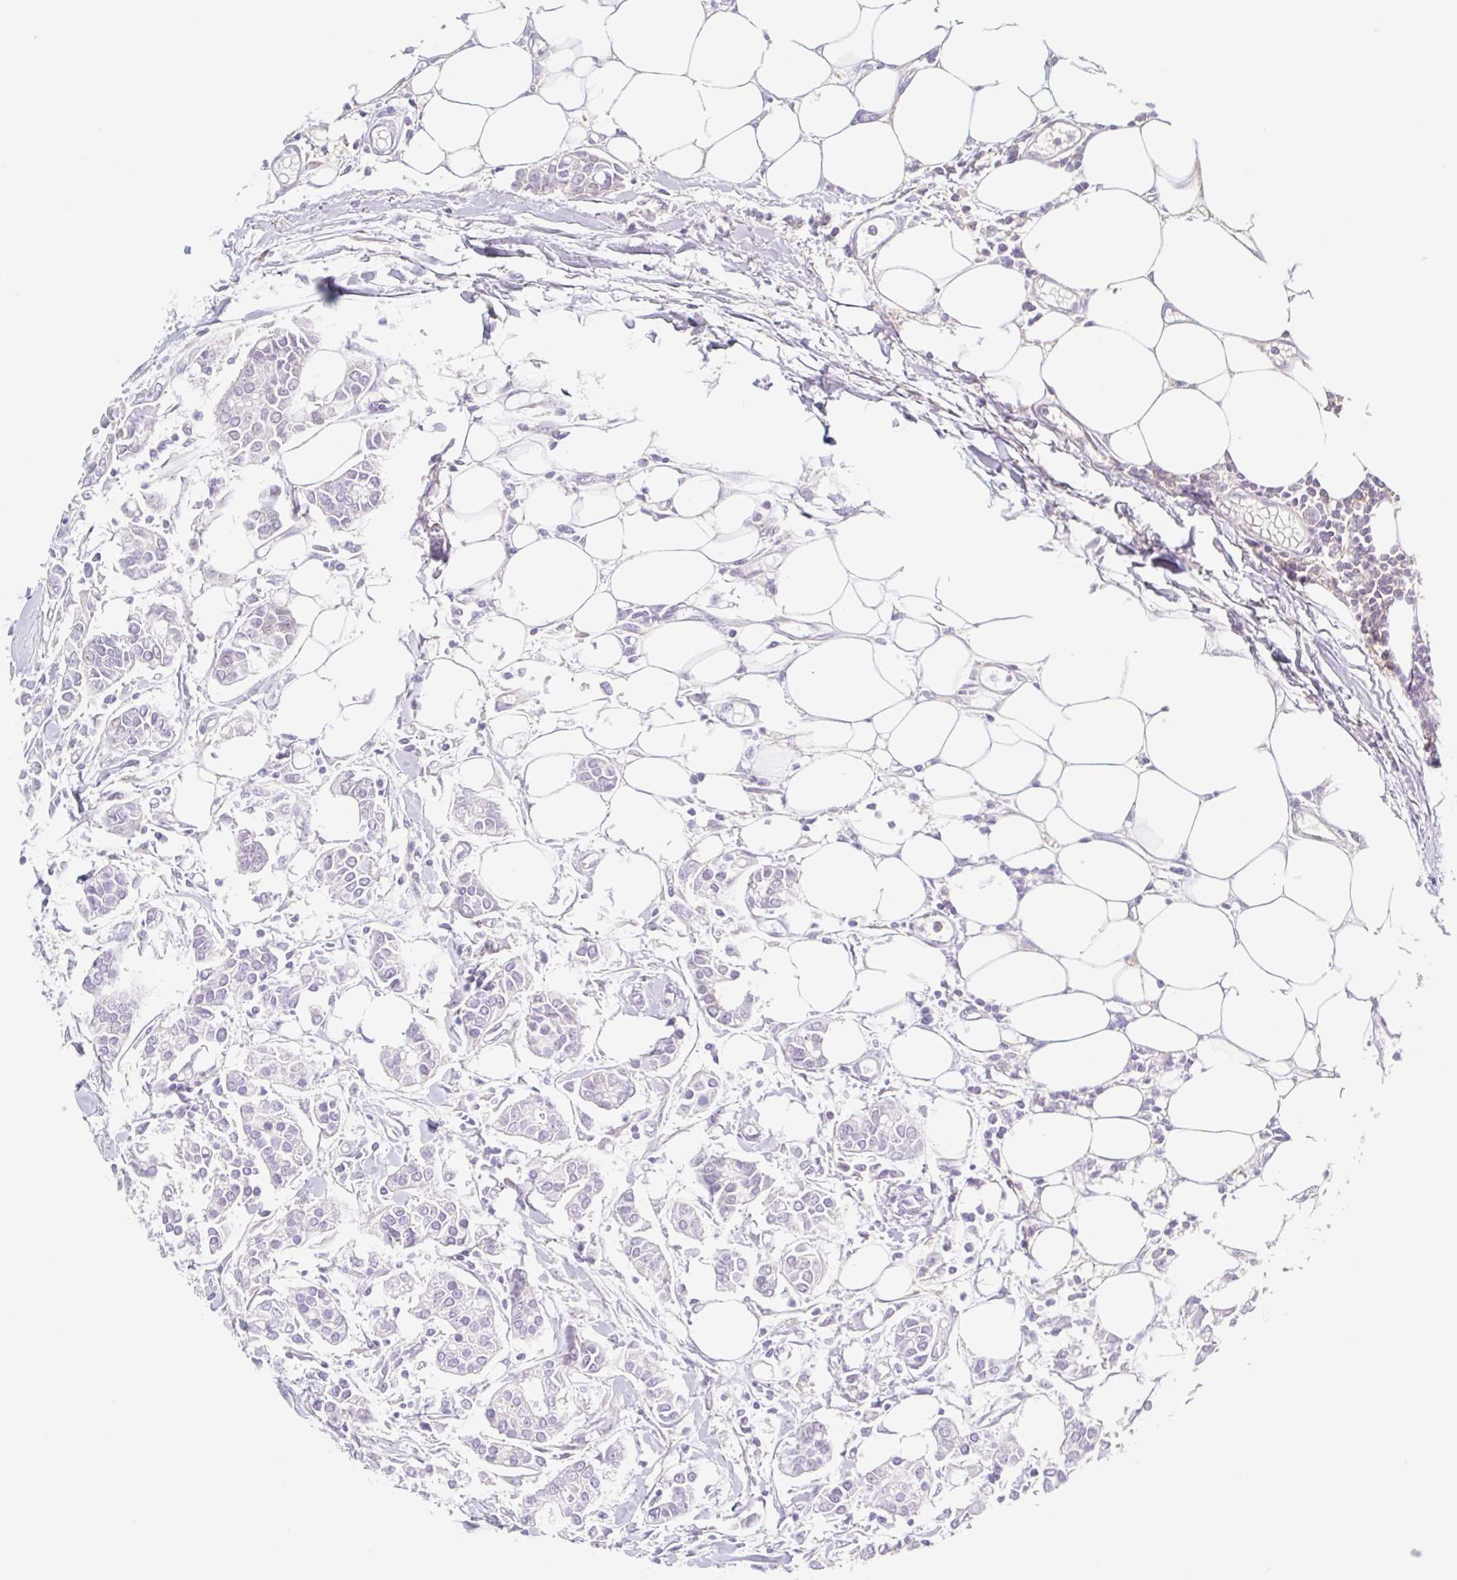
{"staining": {"intensity": "negative", "quantity": "none", "location": "none"}, "tissue": "breast cancer", "cell_type": "Tumor cells", "image_type": "cancer", "snomed": [{"axis": "morphology", "description": "Duct carcinoma"}, {"axis": "topography", "description": "Breast"}], "caption": "This photomicrograph is of invasive ductal carcinoma (breast) stained with immunohistochemistry to label a protein in brown with the nuclei are counter-stained blue. There is no positivity in tumor cells.", "gene": "LYVE1", "patient": {"sex": "female", "age": 84}}